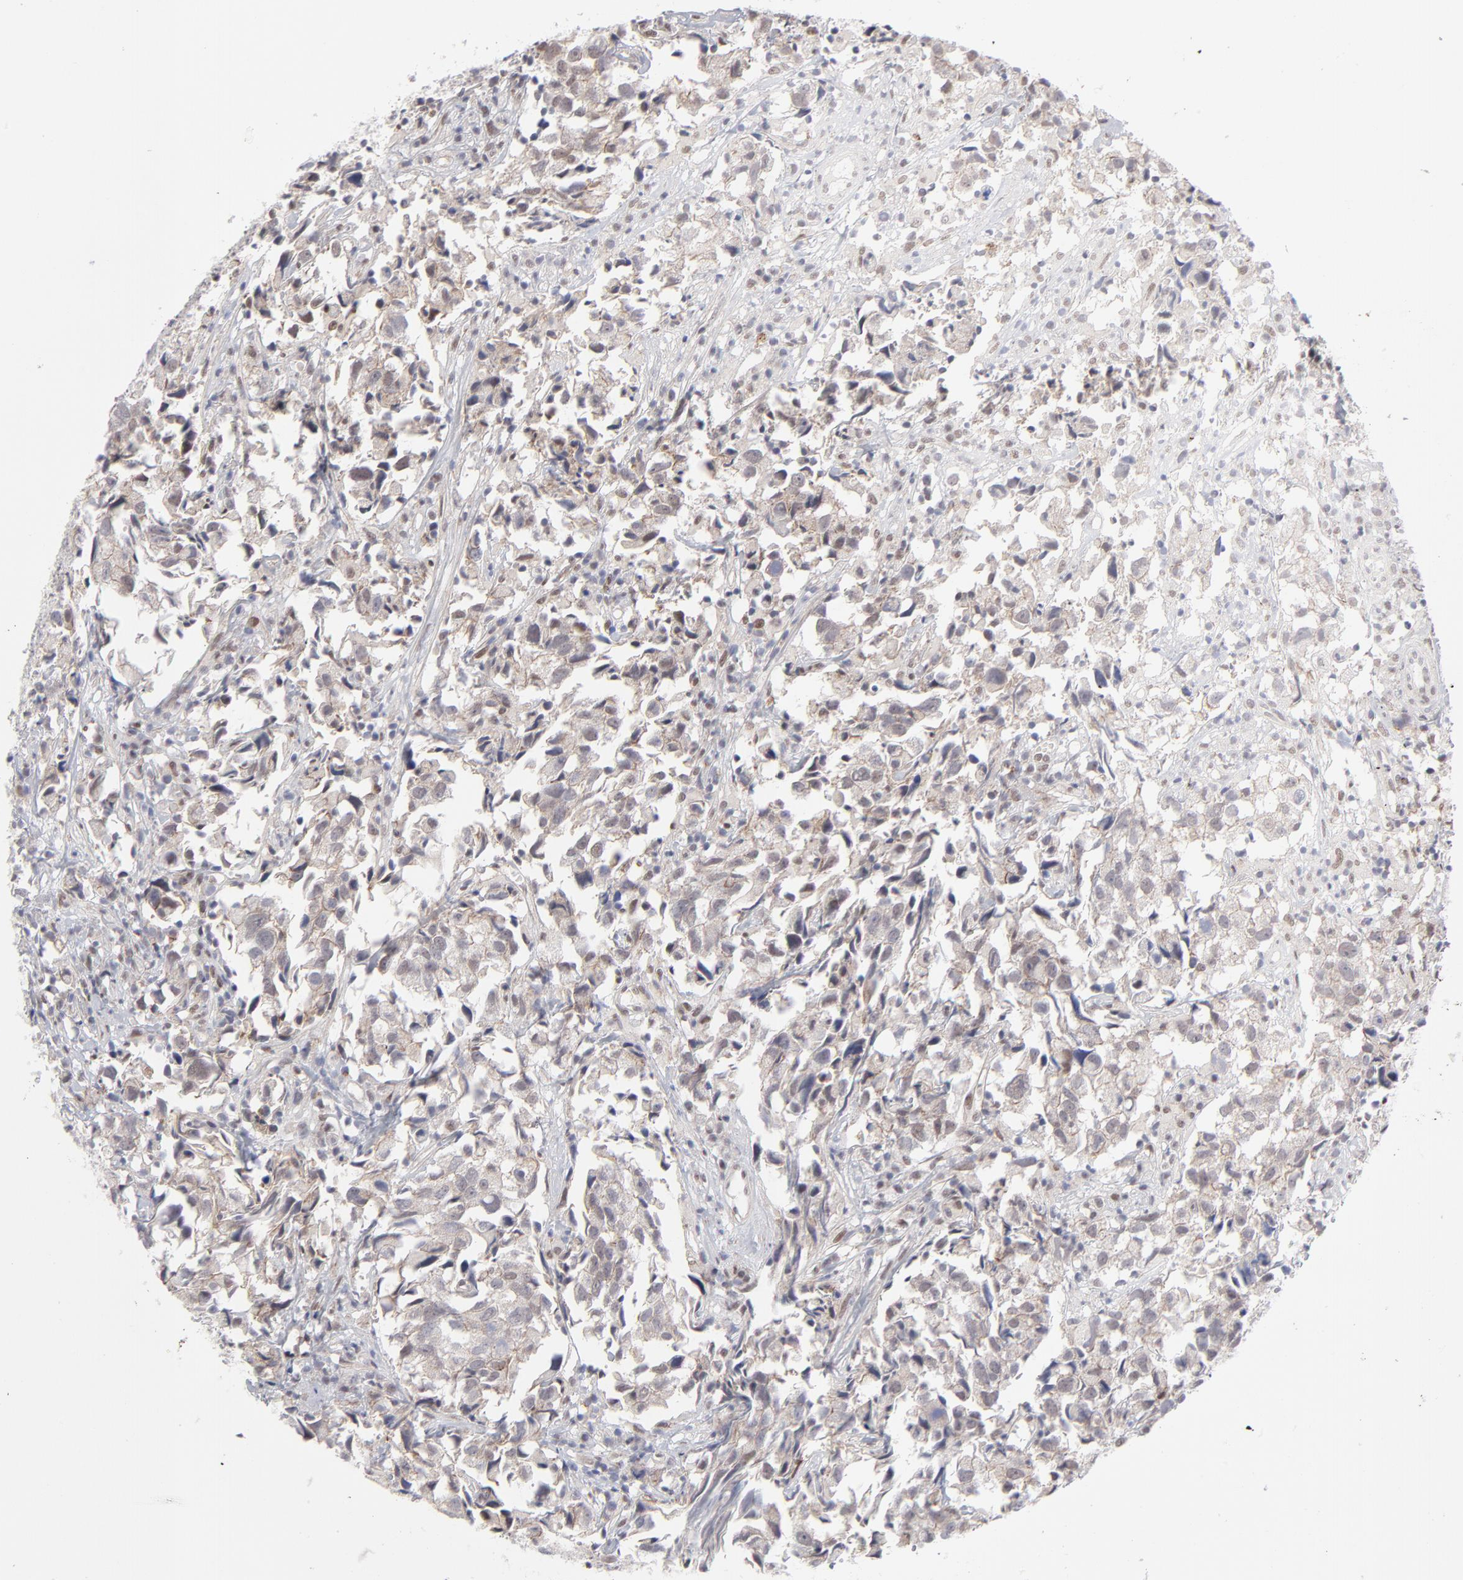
{"staining": {"intensity": "moderate", "quantity": ">75%", "location": "cytoplasmic/membranous,nuclear"}, "tissue": "urothelial cancer", "cell_type": "Tumor cells", "image_type": "cancer", "snomed": [{"axis": "morphology", "description": "Urothelial carcinoma, High grade"}, {"axis": "topography", "description": "Urinary bladder"}], "caption": "IHC micrograph of neoplastic tissue: high-grade urothelial carcinoma stained using IHC reveals medium levels of moderate protein expression localized specifically in the cytoplasmic/membranous and nuclear of tumor cells, appearing as a cytoplasmic/membranous and nuclear brown color.", "gene": "NBN", "patient": {"sex": "female", "age": 75}}